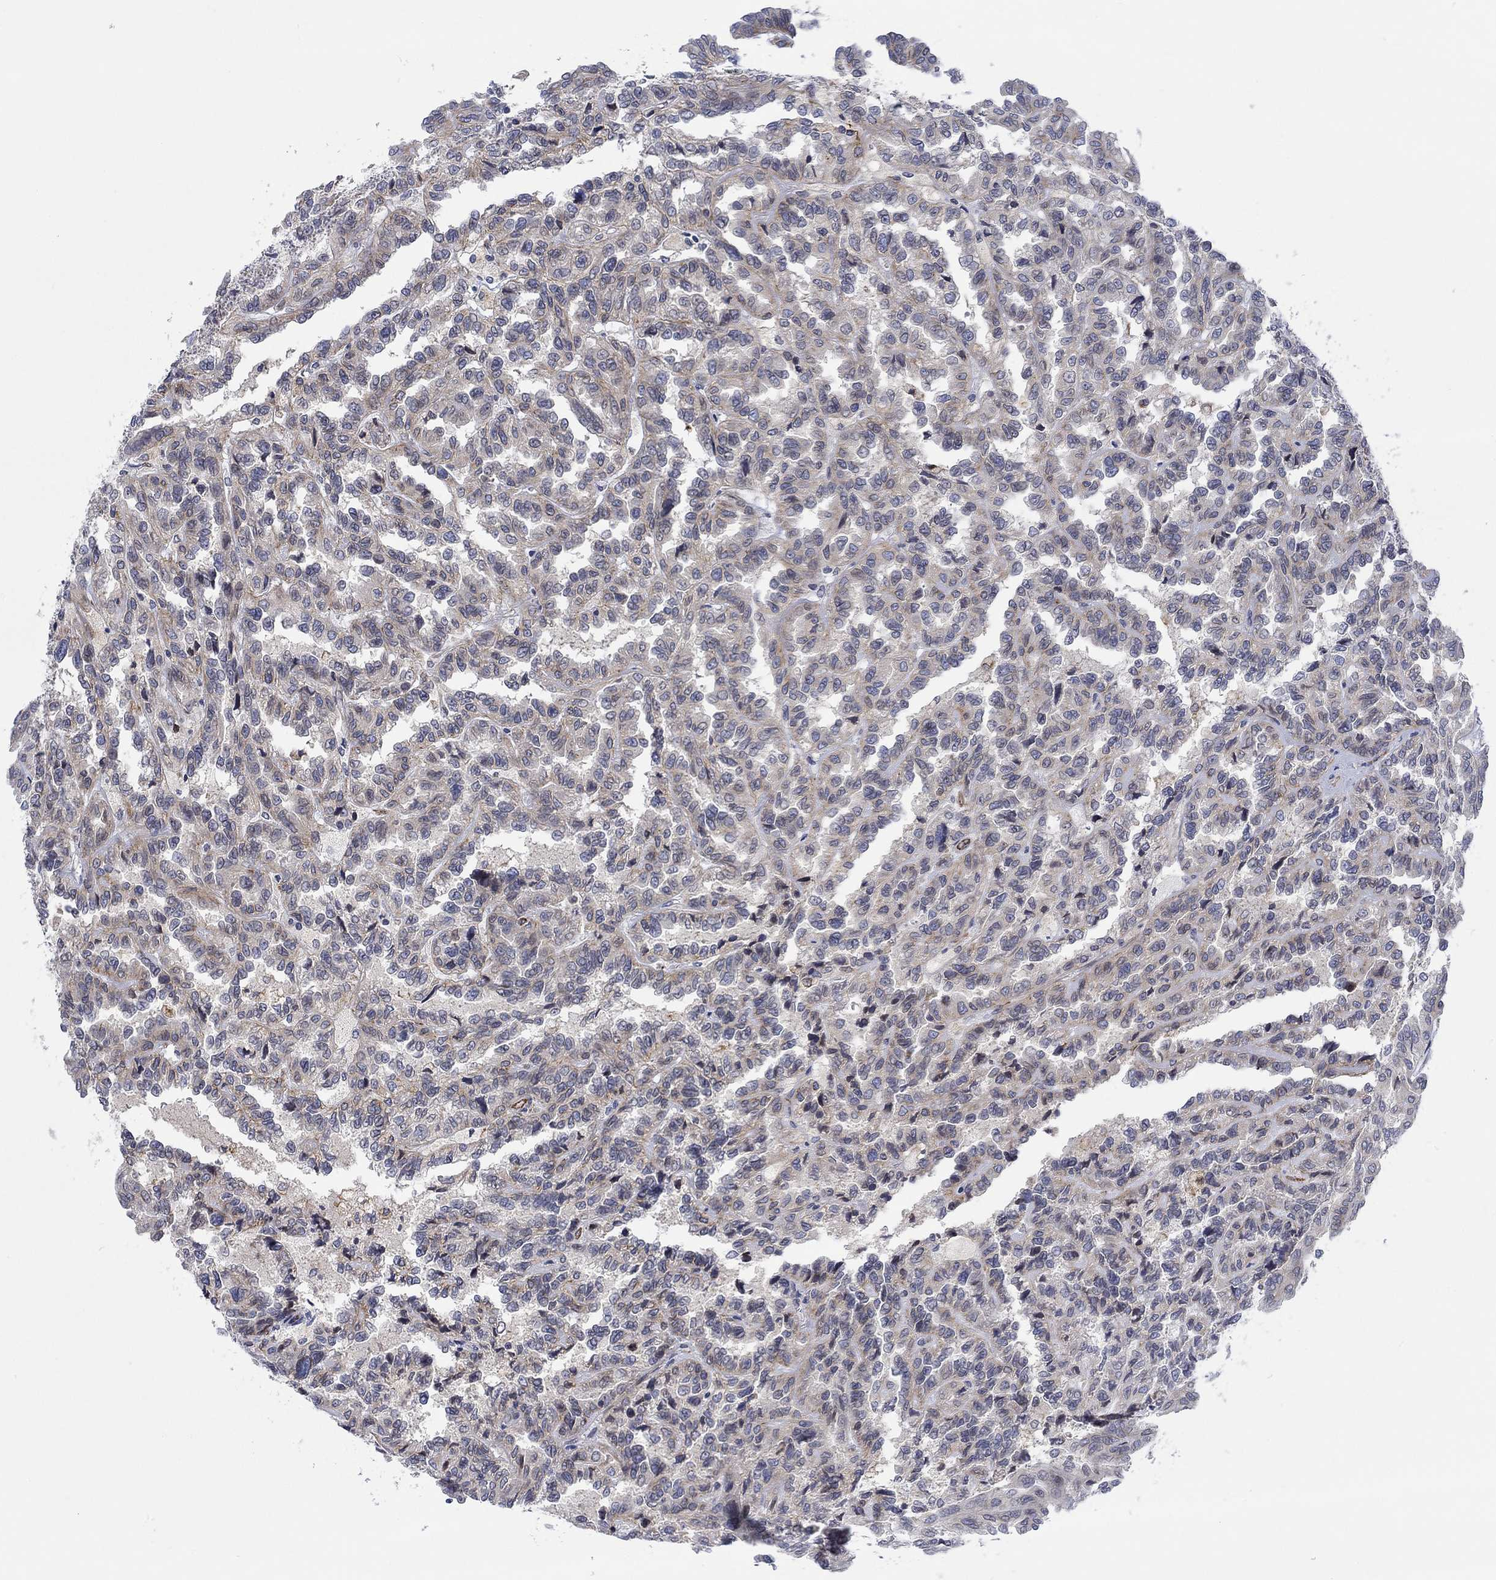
{"staining": {"intensity": "weak", "quantity": "25%-75%", "location": "cytoplasmic/membranous"}, "tissue": "renal cancer", "cell_type": "Tumor cells", "image_type": "cancer", "snomed": [{"axis": "morphology", "description": "Adenocarcinoma, NOS"}, {"axis": "topography", "description": "Kidney"}], "caption": "DAB (3,3'-diaminobenzidine) immunohistochemical staining of human adenocarcinoma (renal) demonstrates weak cytoplasmic/membranous protein staining in approximately 25%-75% of tumor cells. (brown staining indicates protein expression, while blue staining denotes nuclei).", "gene": "CAMK1D", "patient": {"sex": "male", "age": 79}}